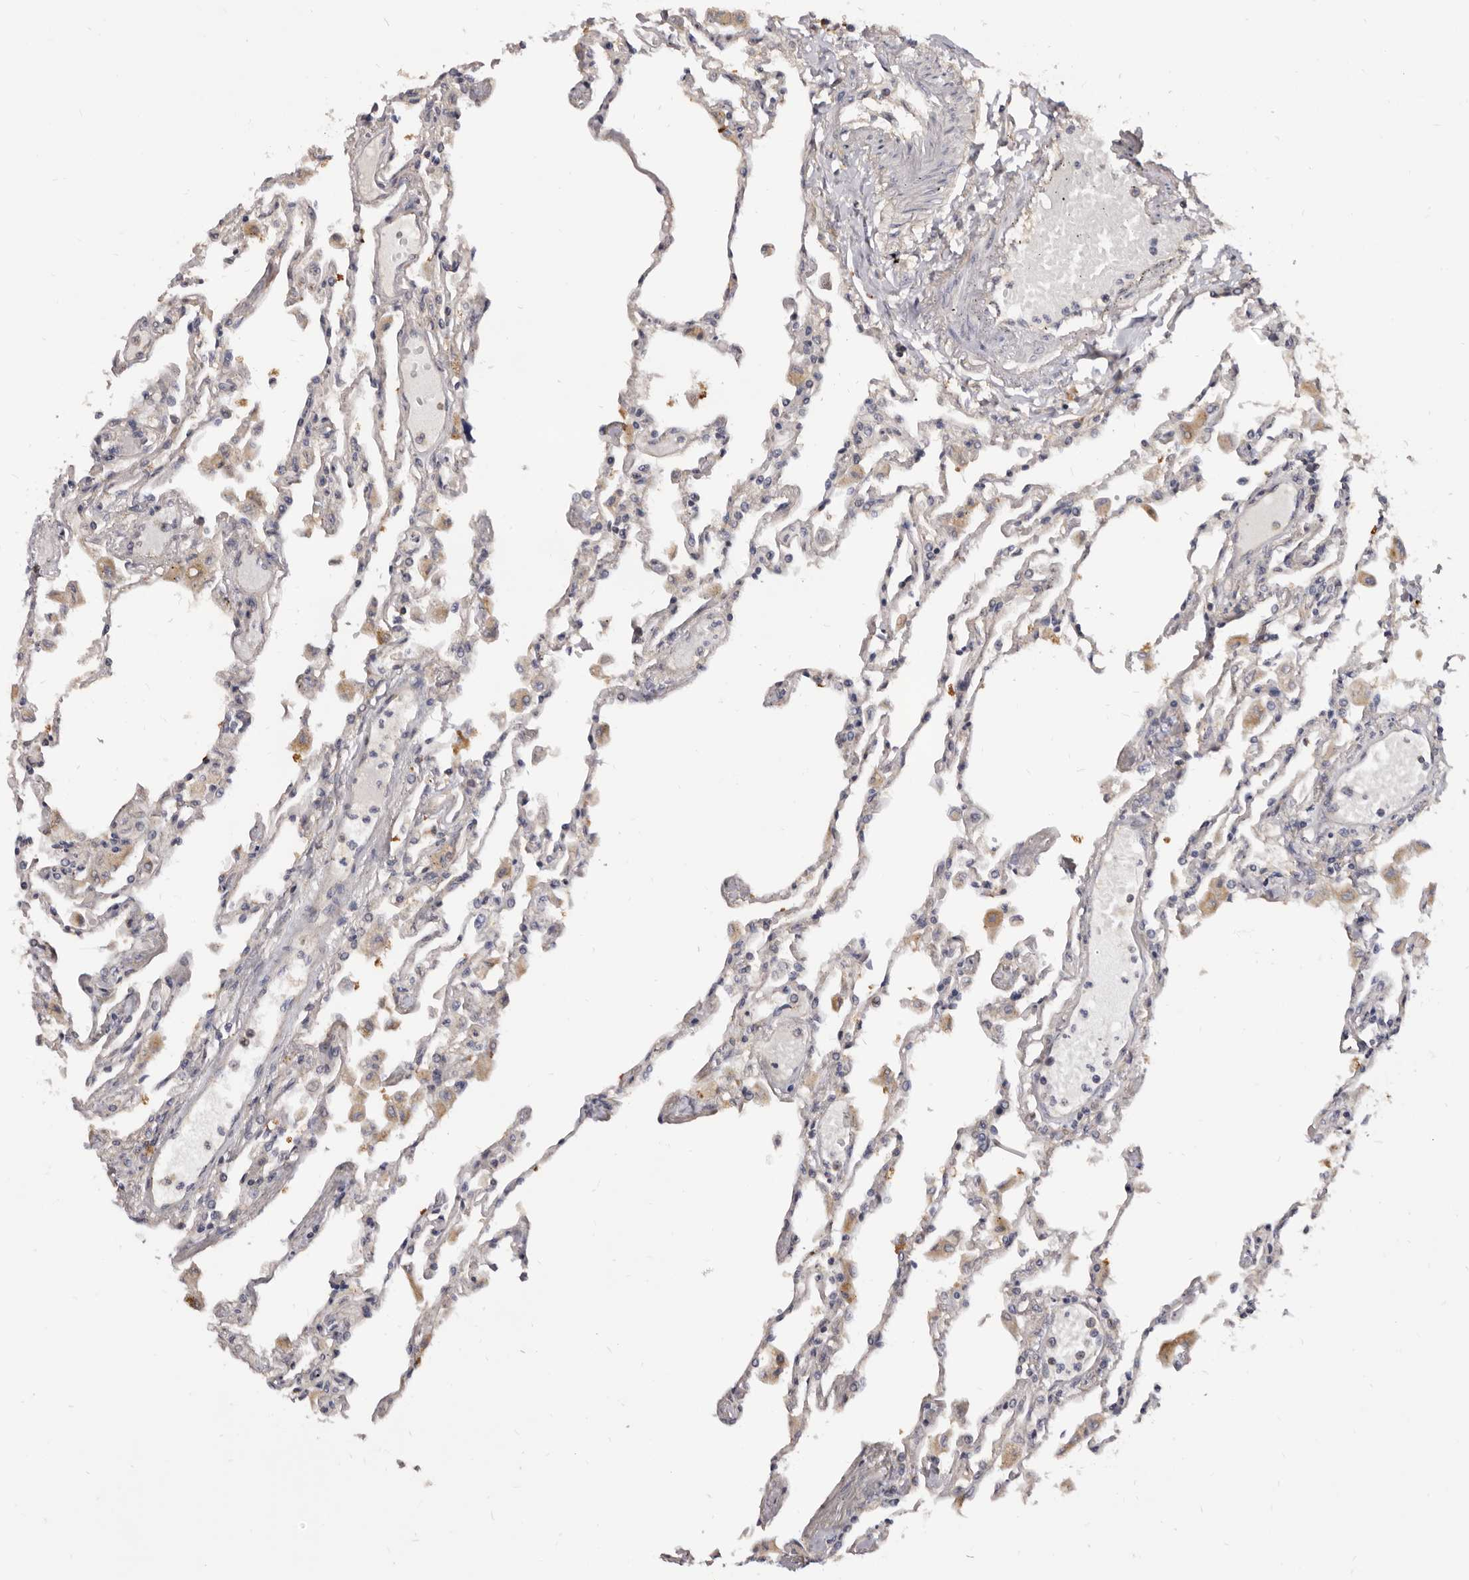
{"staining": {"intensity": "negative", "quantity": "none", "location": "none"}, "tissue": "lung", "cell_type": "Alveolar cells", "image_type": "normal", "snomed": [{"axis": "morphology", "description": "Normal tissue, NOS"}, {"axis": "topography", "description": "Bronchus"}, {"axis": "topography", "description": "Lung"}], "caption": "Histopathology image shows no significant protein positivity in alveolar cells of unremarkable lung. Brightfield microscopy of immunohistochemistry (IHC) stained with DAB (brown) and hematoxylin (blue), captured at high magnification.", "gene": "ADAMTS20", "patient": {"sex": "female", "age": 49}}